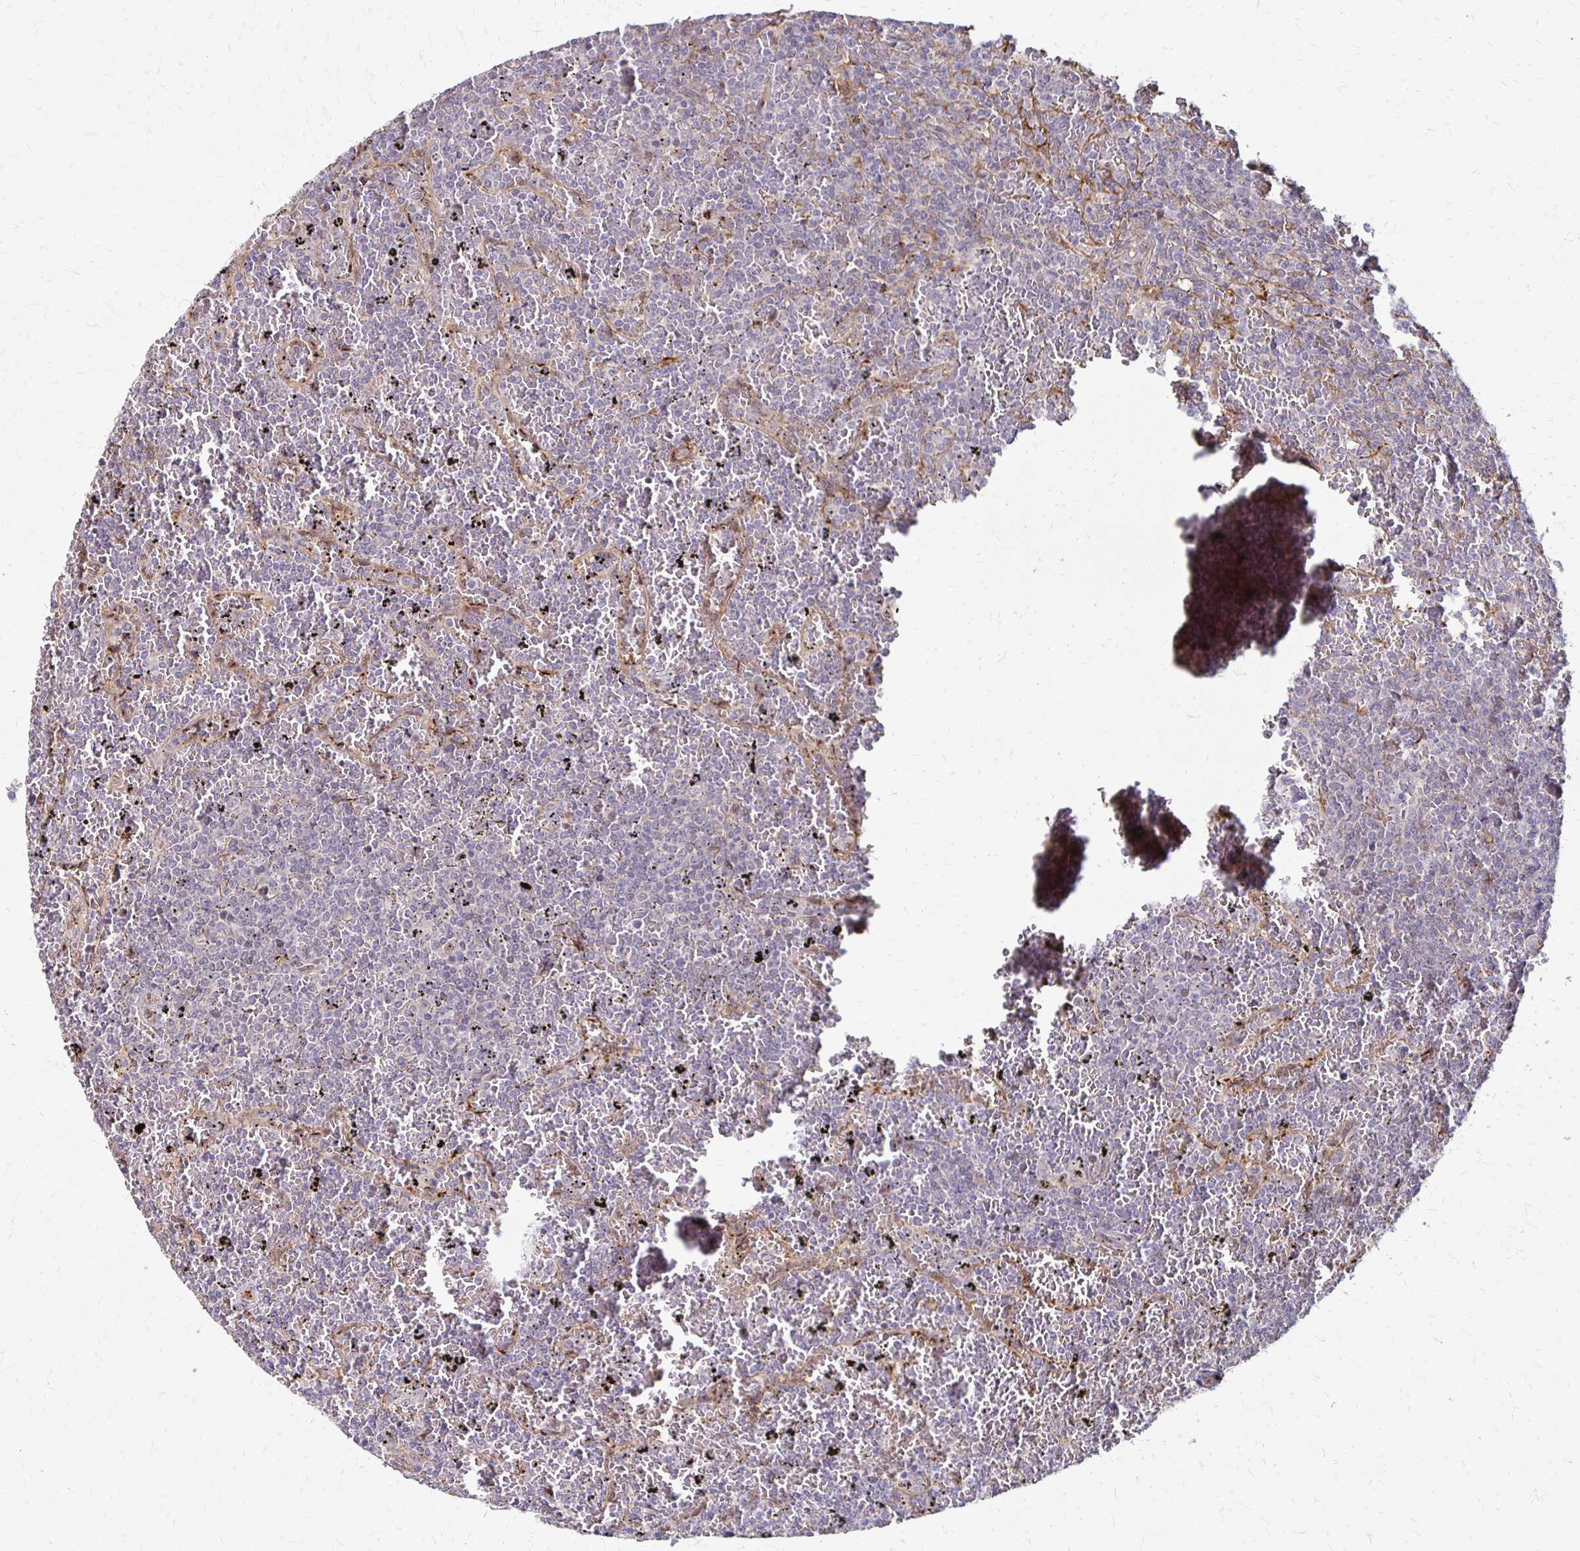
{"staining": {"intensity": "negative", "quantity": "none", "location": "none"}, "tissue": "lymphoma", "cell_type": "Tumor cells", "image_type": "cancer", "snomed": [{"axis": "morphology", "description": "Malignant lymphoma, non-Hodgkin's type, Low grade"}, {"axis": "topography", "description": "Spleen"}], "caption": "Immunohistochemistry (IHC) histopathology image of human lymphoma stained for a protein (brown), which displays no staining in tumor cells.", "gene": "CFL2", "patient": {"sex": "female", "age": 77}}